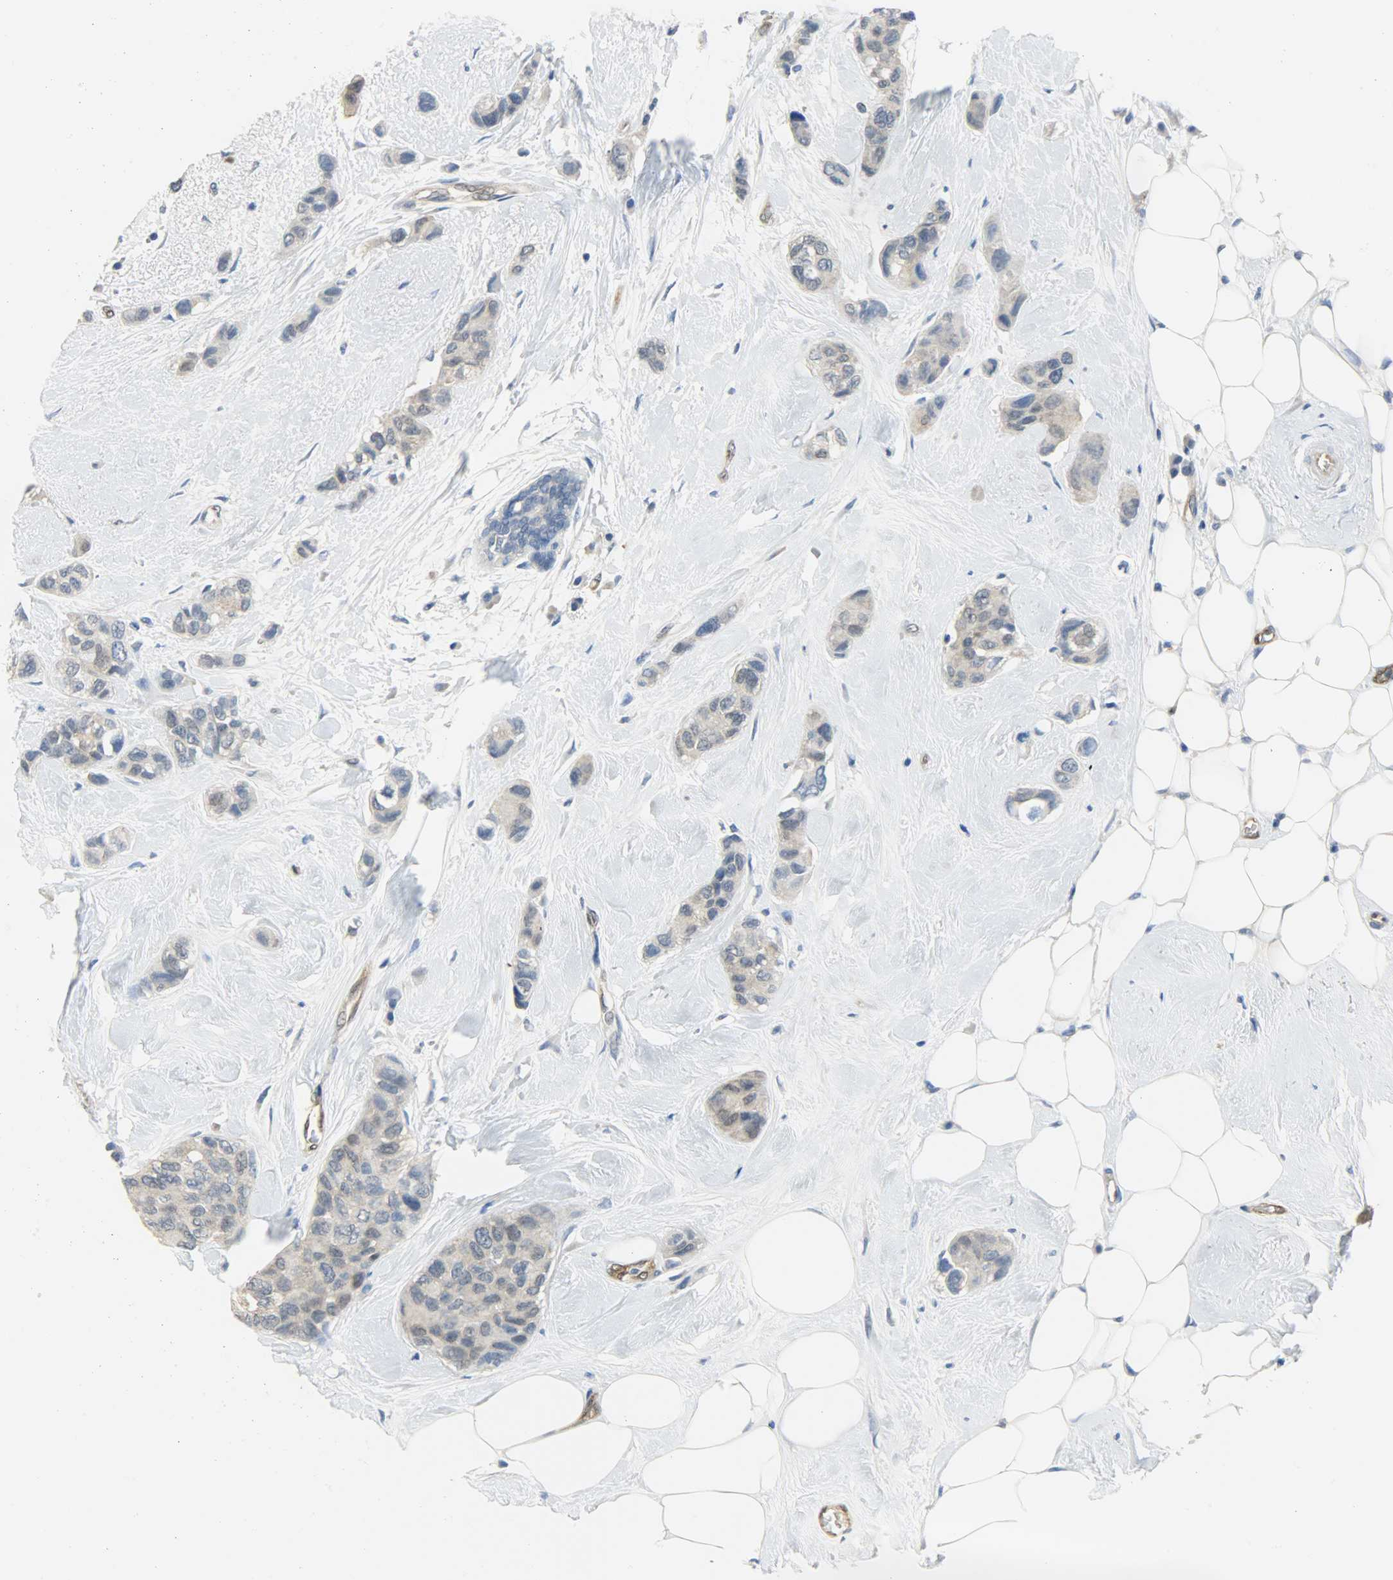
{"staining": {"intensity": "weak", "quantity": "25%-75%", "location": "cytoplasmic/membranous"}, "tissue": "breast cancer", "cell_type": "Tumor cells", "image_type": "cancer", "snomed": [{"axis": "morphology", "description": "Duct carcinoma"}, {"axis": "topography", "description": "Breast"}], "caption": "Human breast cancer (infiltrating ductal carcinoma) stained with a protein marker exhibits weak staining in tumor cells.", "gene": "FKBP1A", "patient": {"sex": "female", "age": 51}}